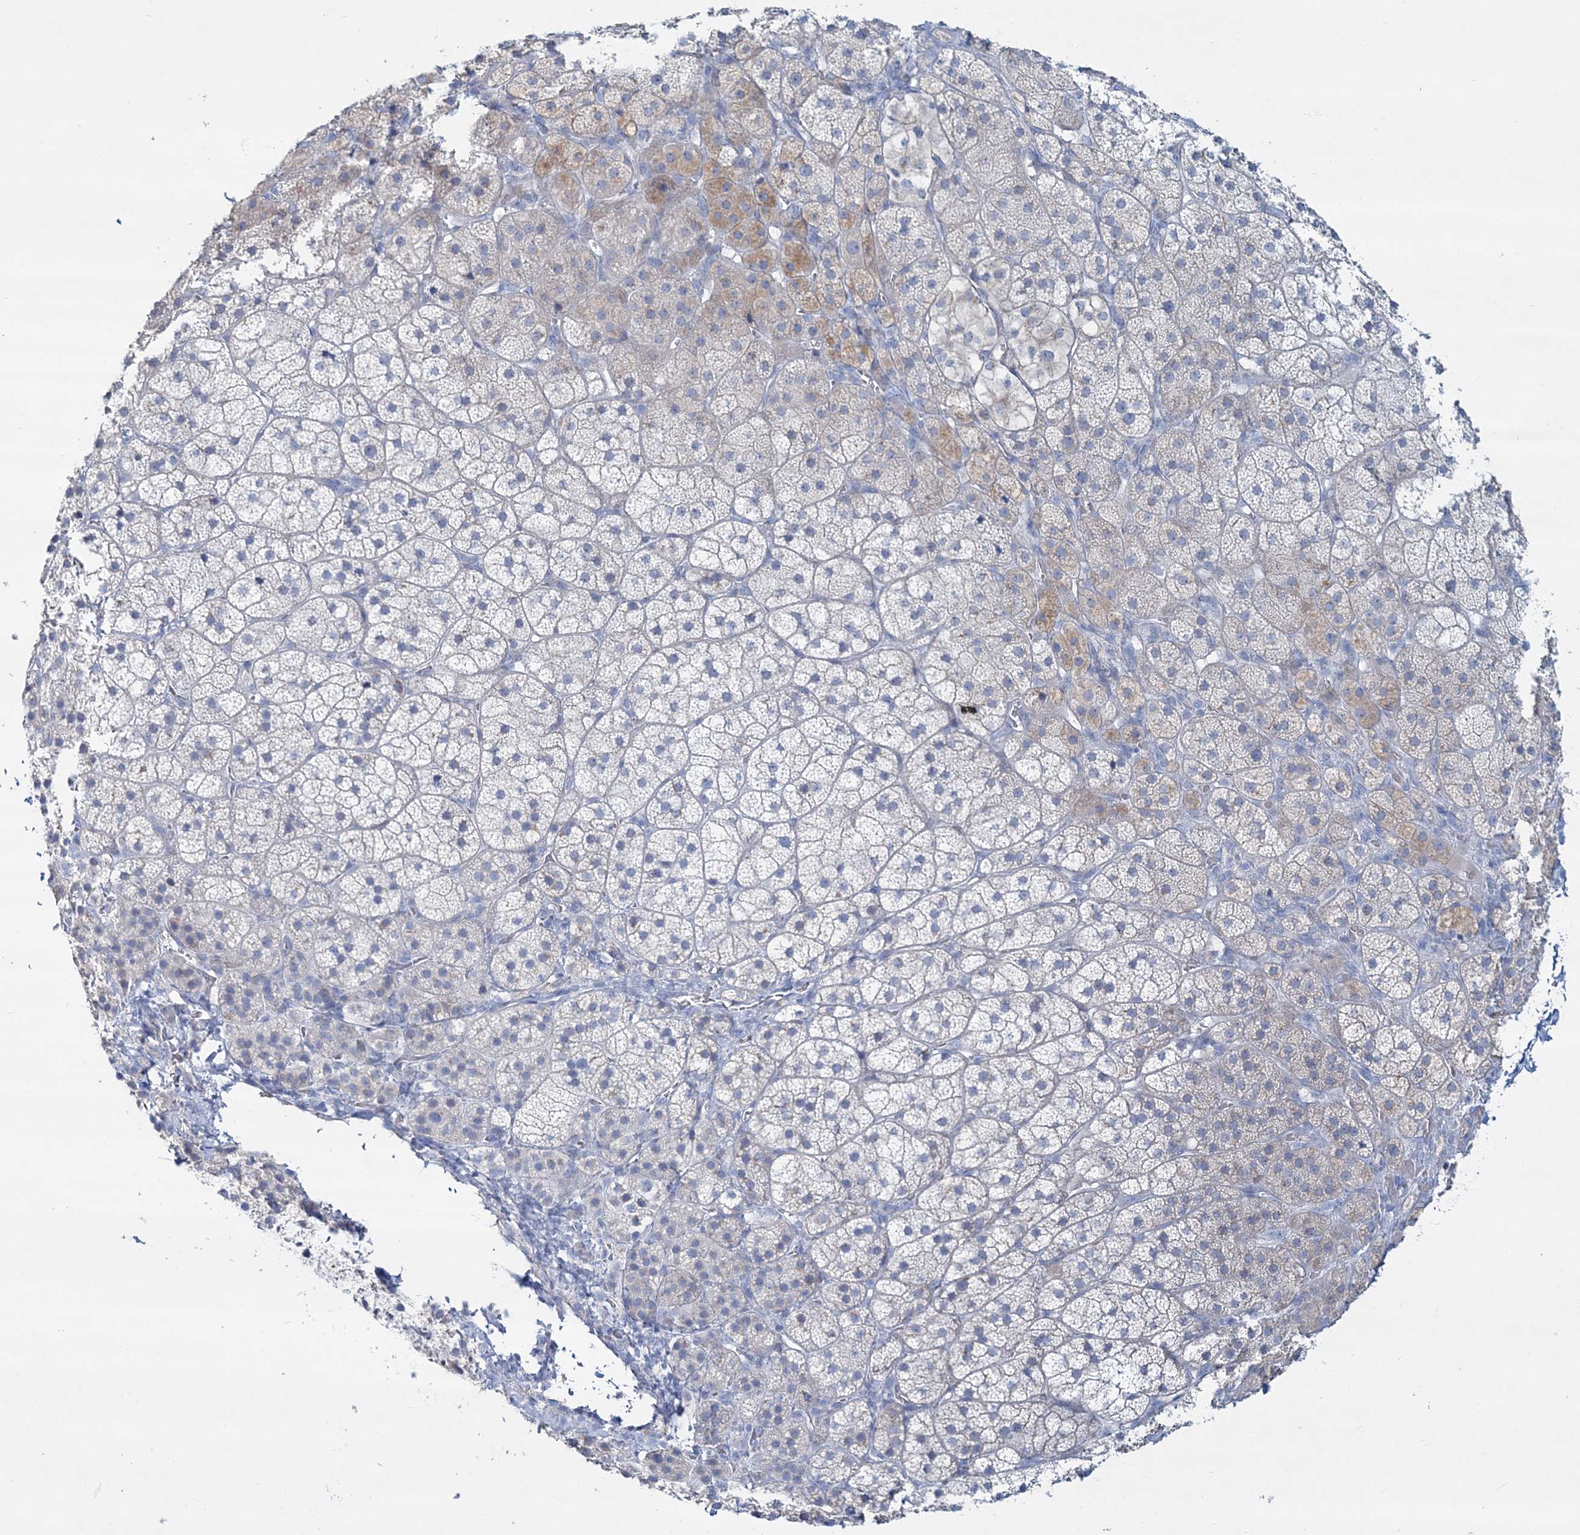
{"staining": {"intensity": "moderate", "quantity": "<25%", "location": "cytoplasmic/membranous"}, "tissue": "adrenal gland", "cell_type": "Glandular cells", "image_type": "normal", "snomed": [{"axis": "morphology", "description": "Normal tissue, NOS"}, {"axis": "topography", "description": "Adrenal gland"}], "caption": "The photomicrograph displays immunohistochemical staining of normal adrenal gland. There is moderate cytoplasmic/membranous expression is identified in approximately <25% of glandular cells. The staining was performed using DAB (3,3'-diaminobenzidine), with brown indicating positive protein expression. Nuclei are stained blue with hematoxylin.", "gene": "ADGRL1", "patient": {"sex": "female", "age": 44}}